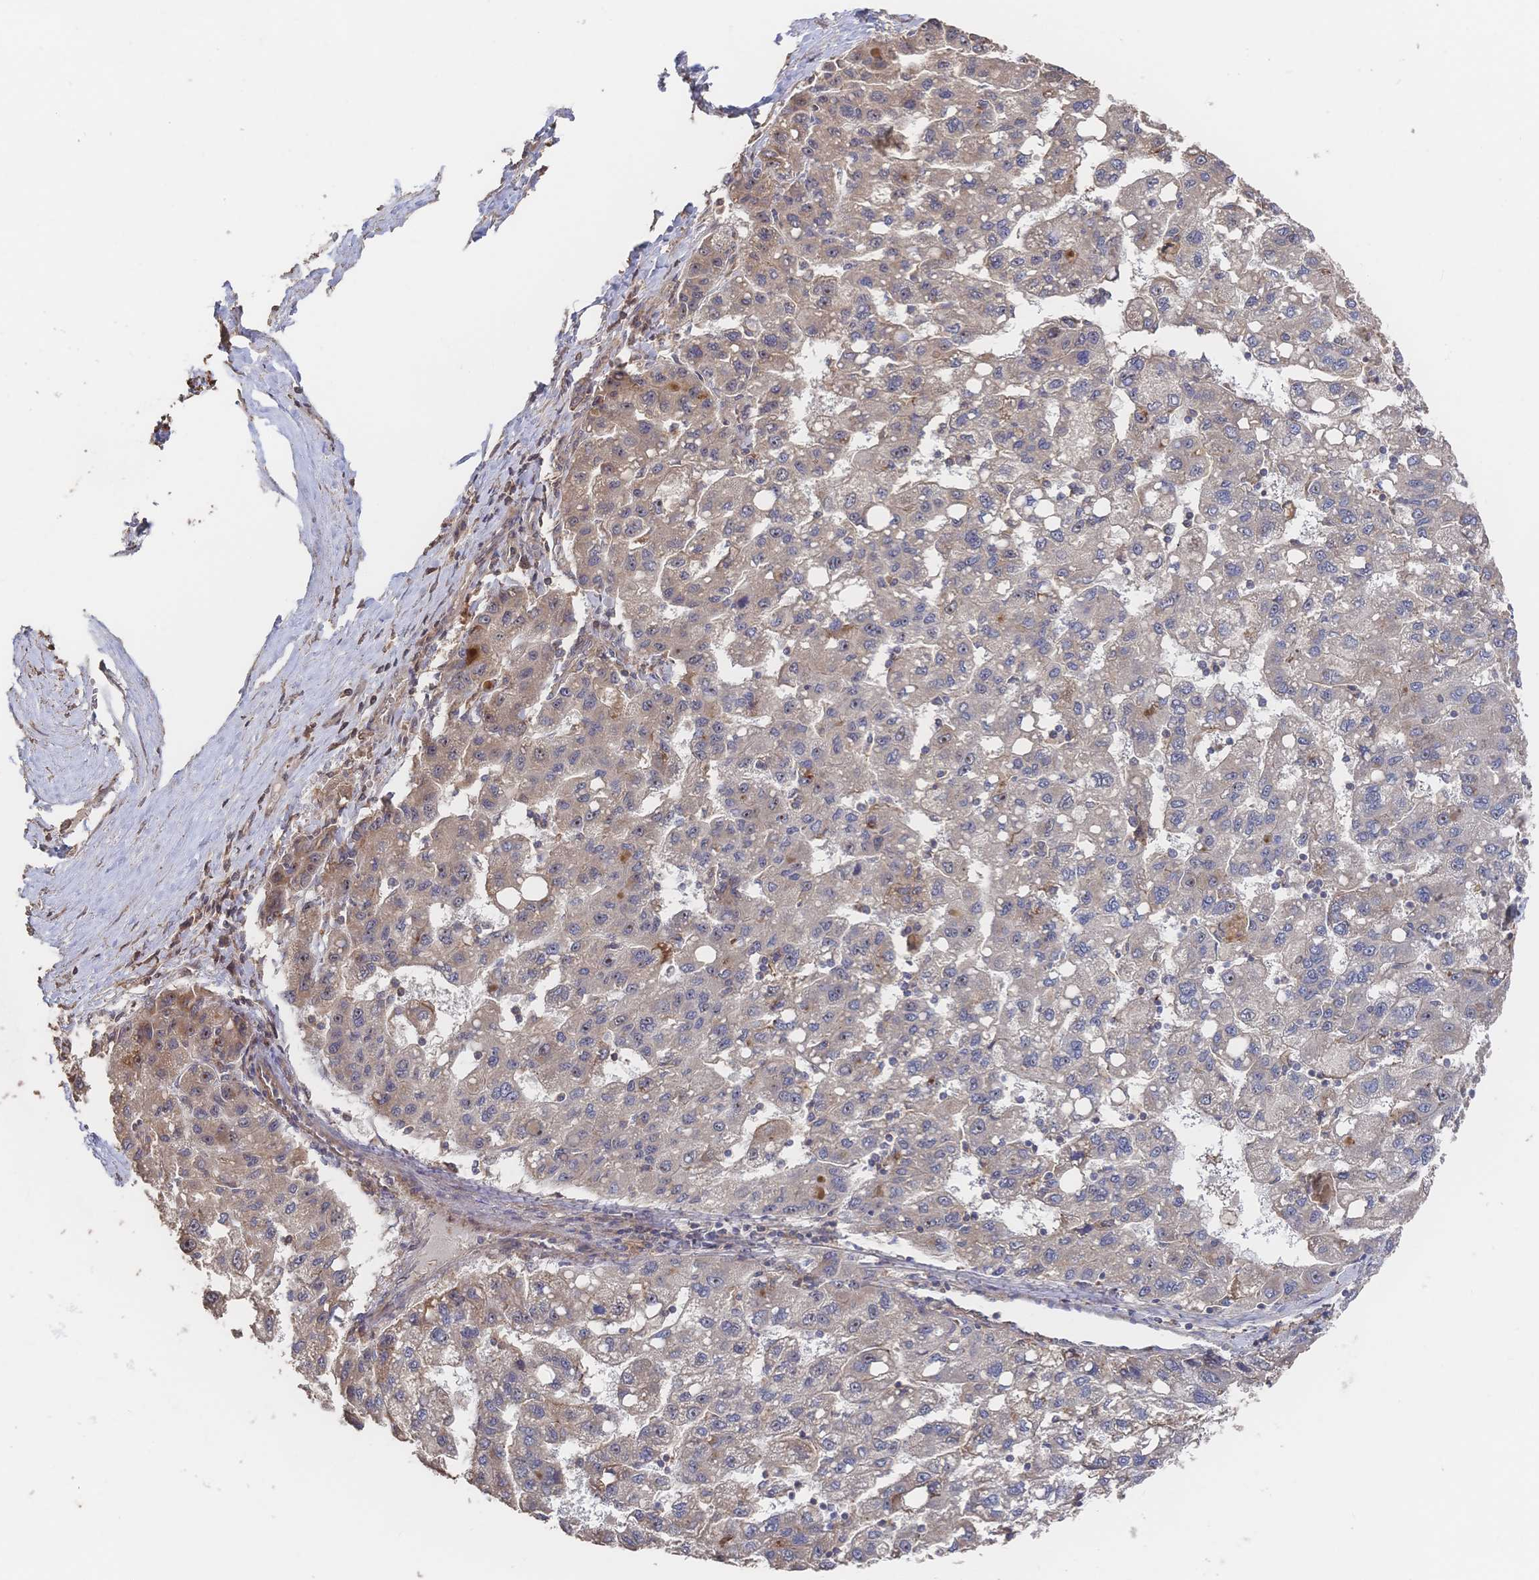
{"staining": {"intensity": "weak", "quantity": "<25%", "location": "cytoplasmic/membranous"}, "tissue": "liver cancer", "cell_type": "Tumor cells", "image_type": "cancer", "snomed": [{"axis": "morphology", "description": "Carcinoma, Hepatocellular, NOS"}, {"axis": "topography", "description": "Liver"}], "caption": "Immunohistochemistry (IHC) of human liver hepatocellular carcinoma displays no expression in tumor cells.", "gene": "DNAJA4", "patient": {"sex": "female", "age": 82}}